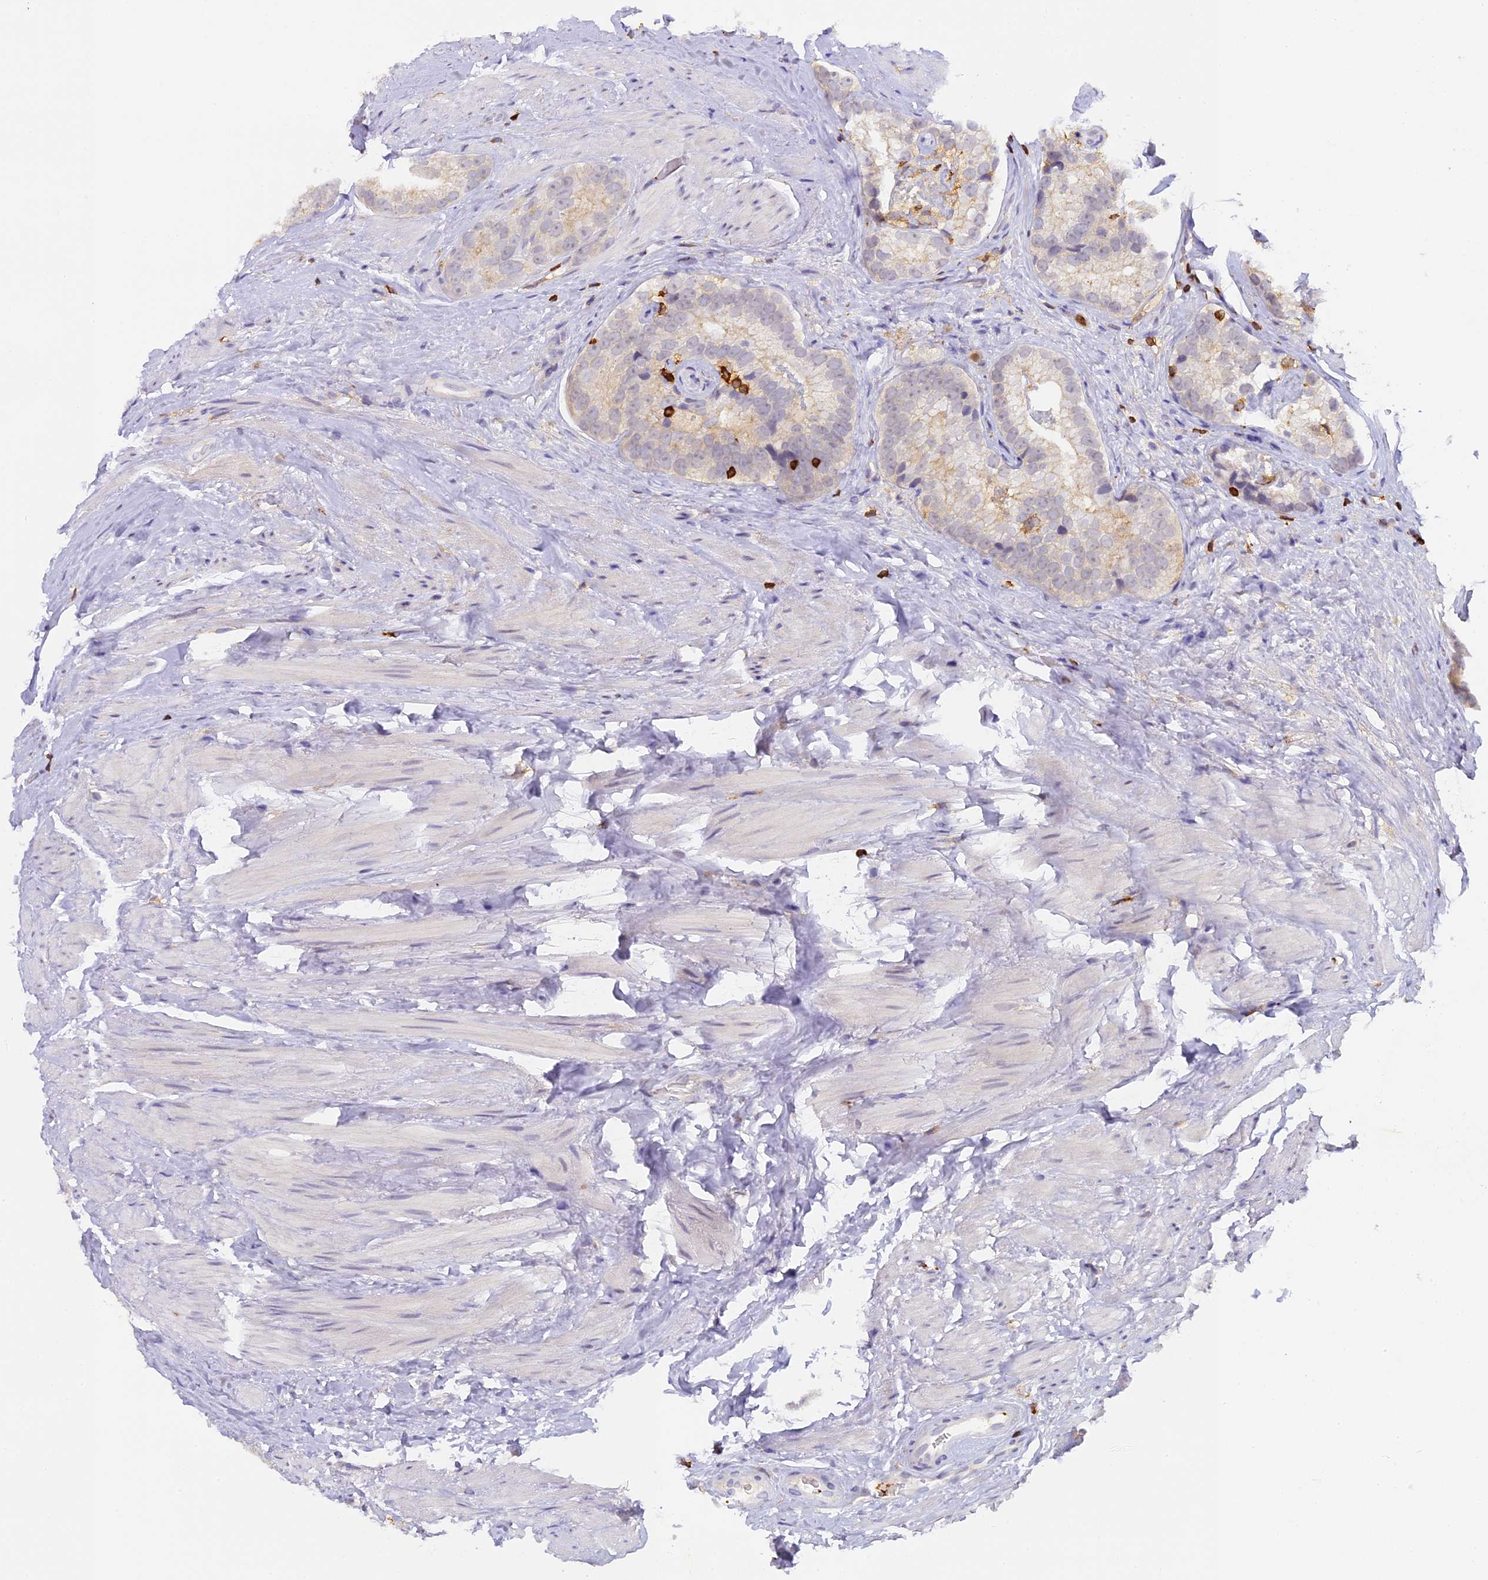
{"staining": {"intensity": "negative", "quantity": "none", "location": "none"}, "tissue": "prostate cancer", "cell_type": "Tumor cells", "image_type": "cancer", "snomed": [{"axis": "morphology", "description": "Adenocarcinoma, High grade"}, {"axis": "topography", "description": "Prostate"}], "caption": "IHC of human prostate adenocarcinoma (high-grade) displays no expression in tumor cells.", "gene": "FYB1", "patient": {"sex": "male", "age": 56}}